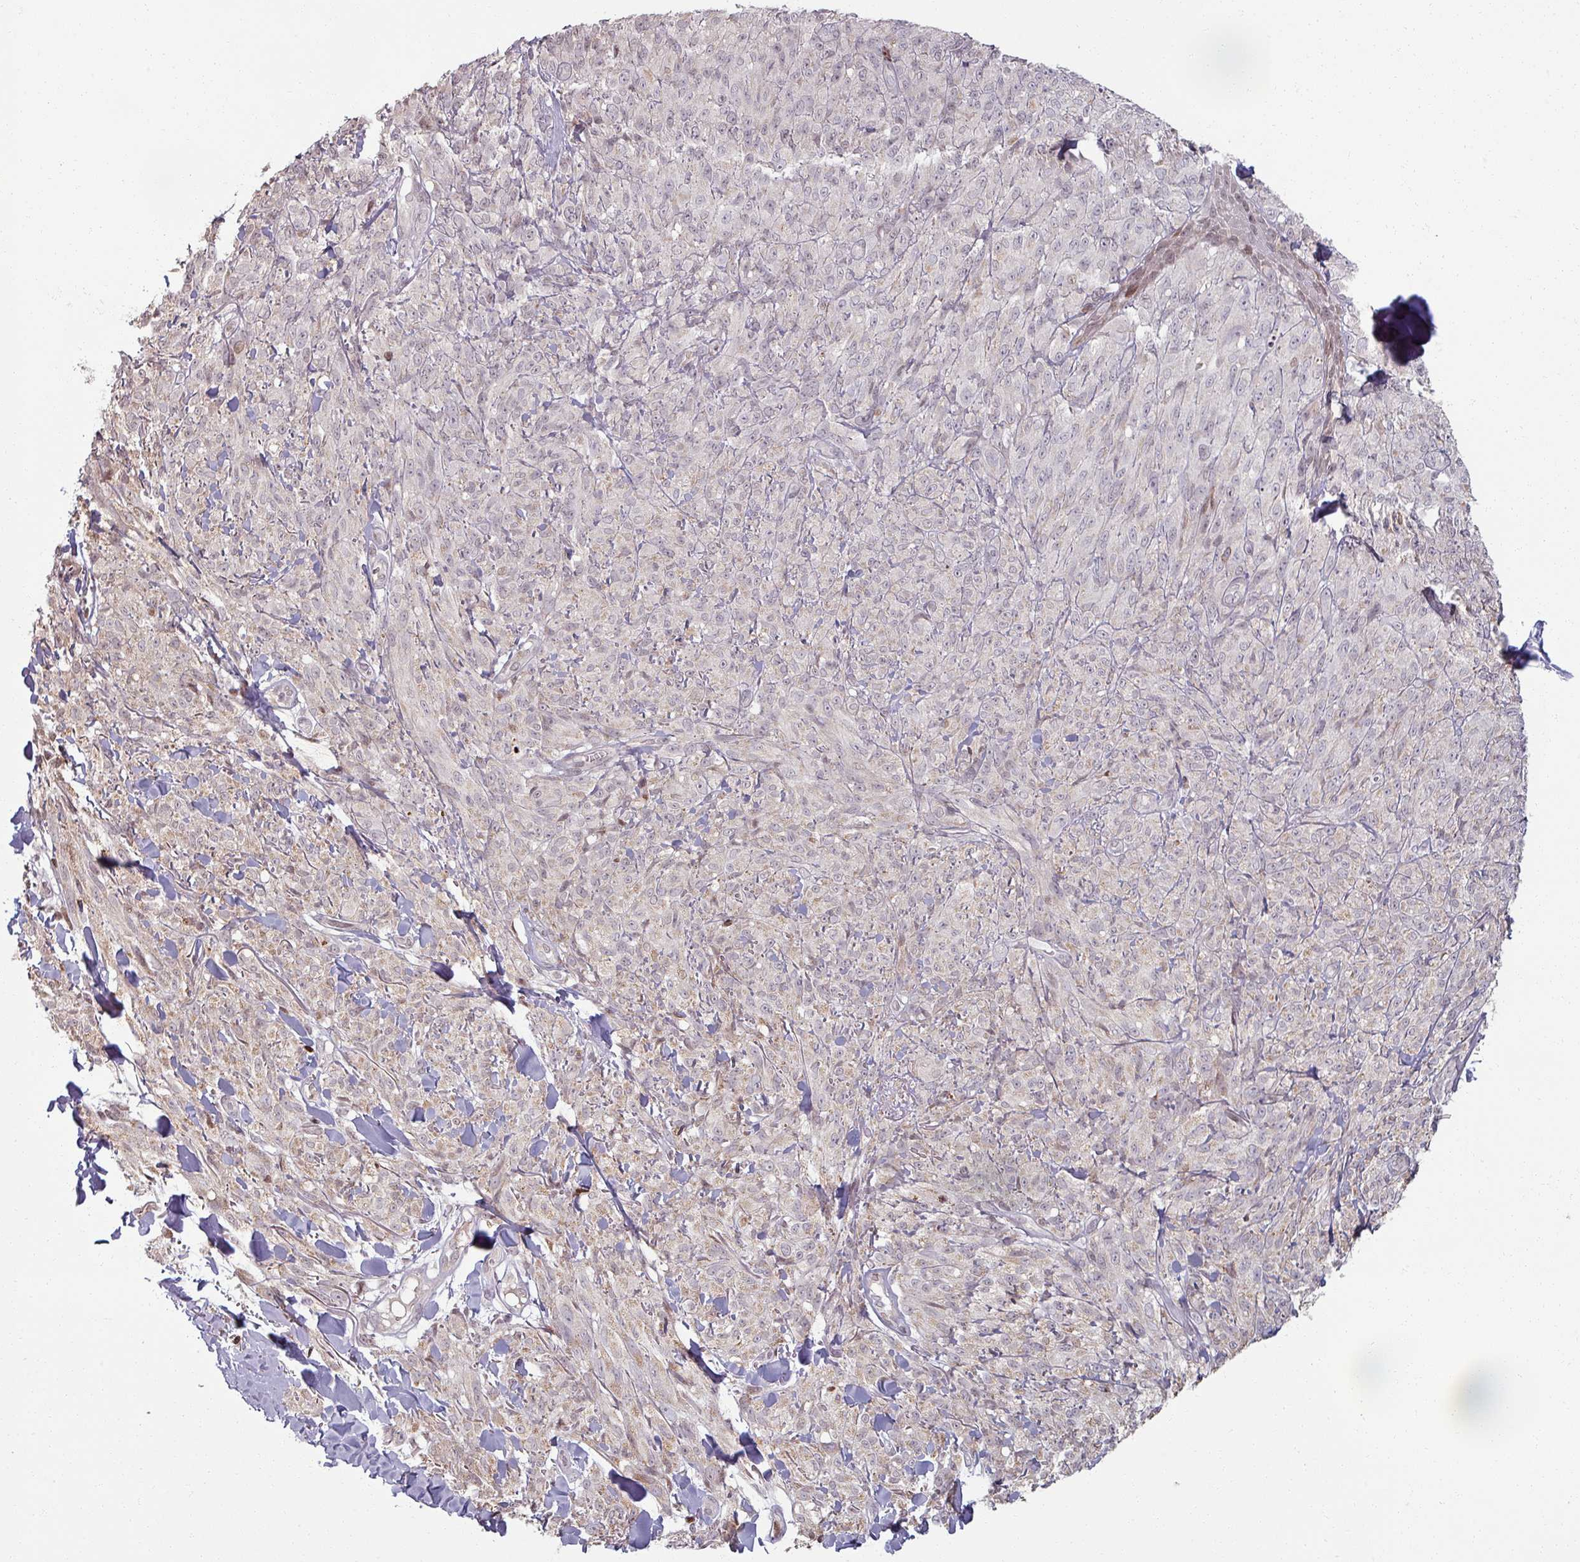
{"staining": {"intensity": "negative", "quantity": "none", "location": "none"}, "tissue": "melanoma", "cell_type": "Tumor cells", "image_type": "cancer", "snomed": [{"axis": "morphology", "description": "Malignant melanoma, NOS"}, {"axis": "topography", "description": "Skin of upper arm"}], "caption": "IHC micrograph of melanoma stained for a protein (brown), which exhibits no expression in tumor cells. Brightfield microscopy of IHC stained with DAB (brown) and hematoxylin (blue), captured at high magnification.", "gene": "NCOR1", "patient": {"sex": "female", "age": 65}}